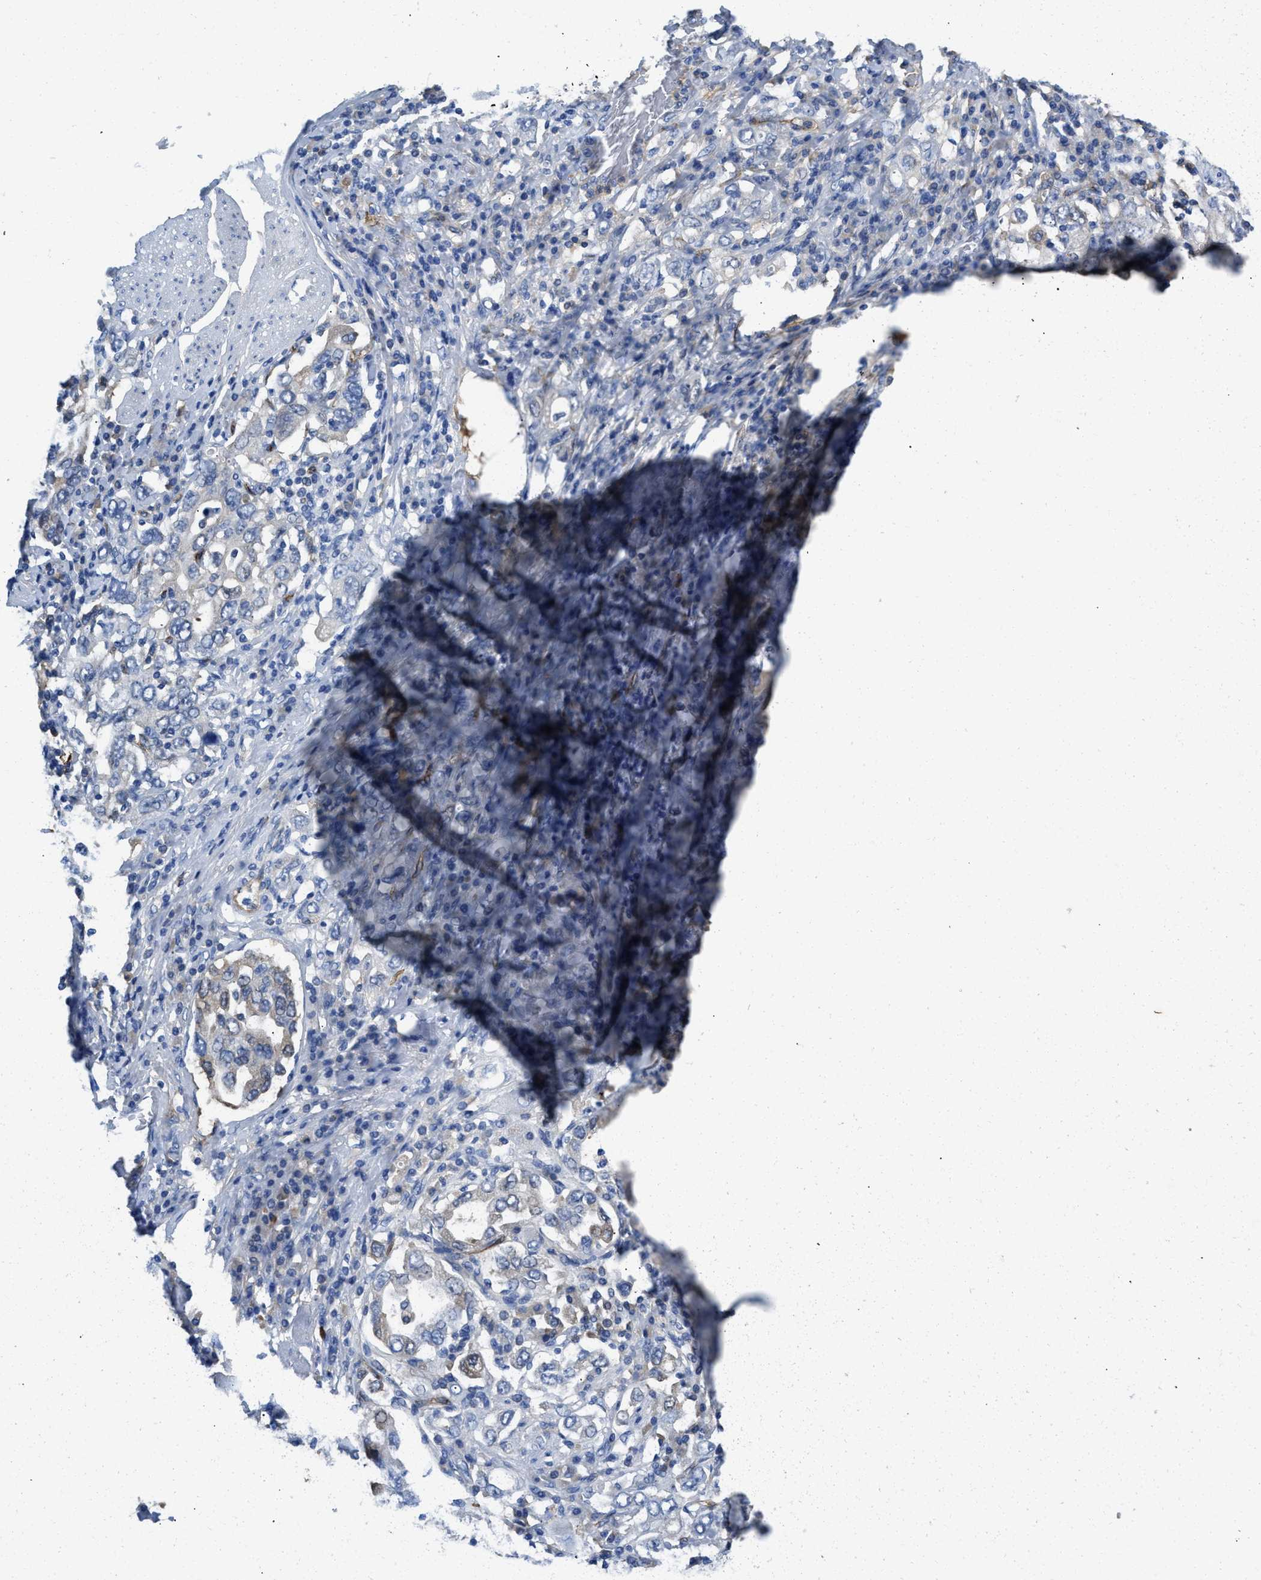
{"staining": {"intensity": "weak", "quantity": "<25%", "location": "cytoplasmic/membranous"}, "tissue": "stomach cancer", "cell_type": "Tumor cells", "image_type": "cancer", "snomed": [{"axis": "morphology", "description": "Adenocarcinoma, NOS"}, {"axis": "topography", "description": "Stomach, upper"}], "caption": "The IHC photomicrograph has no significant staining in tumor cells of stomach cancer (adenocarcinoma) tissue.", "gene": "SPEG", "patient": {"sex": "male", "age": 62}}